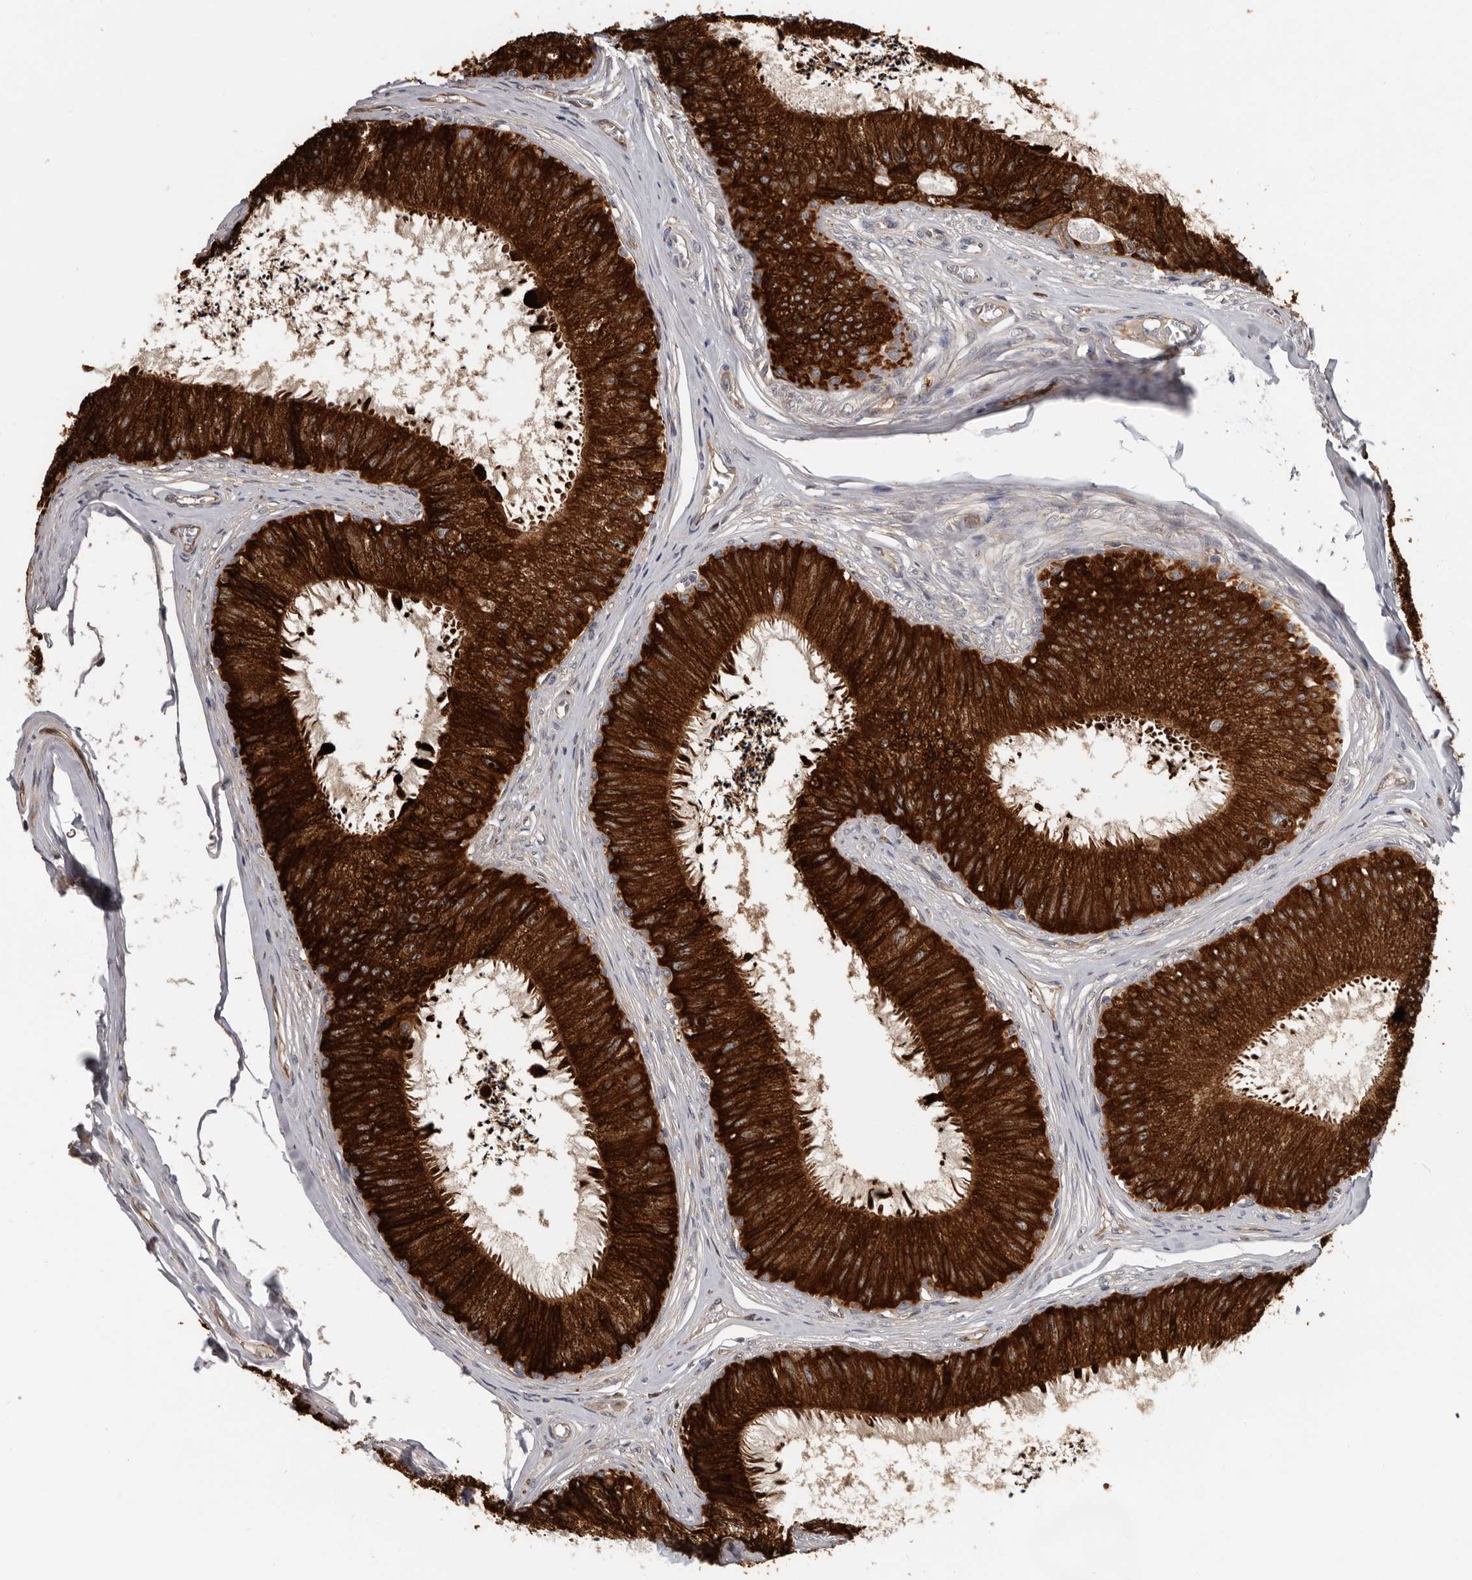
{"staining": {"intensity": "strong", "quantity": ">75%", "location": "cytoplasmic/membranous"}, "tissue": "epididymis", "cell_type": "Glandular cells", "image_type": "normal", "snomed": [{"axis": "morphology", "description": "Normal tissue, NOS"}, {"axis": "topography", "description": "Epididymis"}], "caption": "The histopathology image demonstrates immunohistochemical staining of unremarkable epididymis. There is strong cytoplasmic/membranous expression is appreciated in about >75% of glandular cells. Using DAB (3,3'-diaminobenzidine) (brown) and hematoxylin (blue) stains, captured at high magnification using brightfield microscopy.", "gene": "MTF1", "patient": {"sex": "male", "age": 79}}